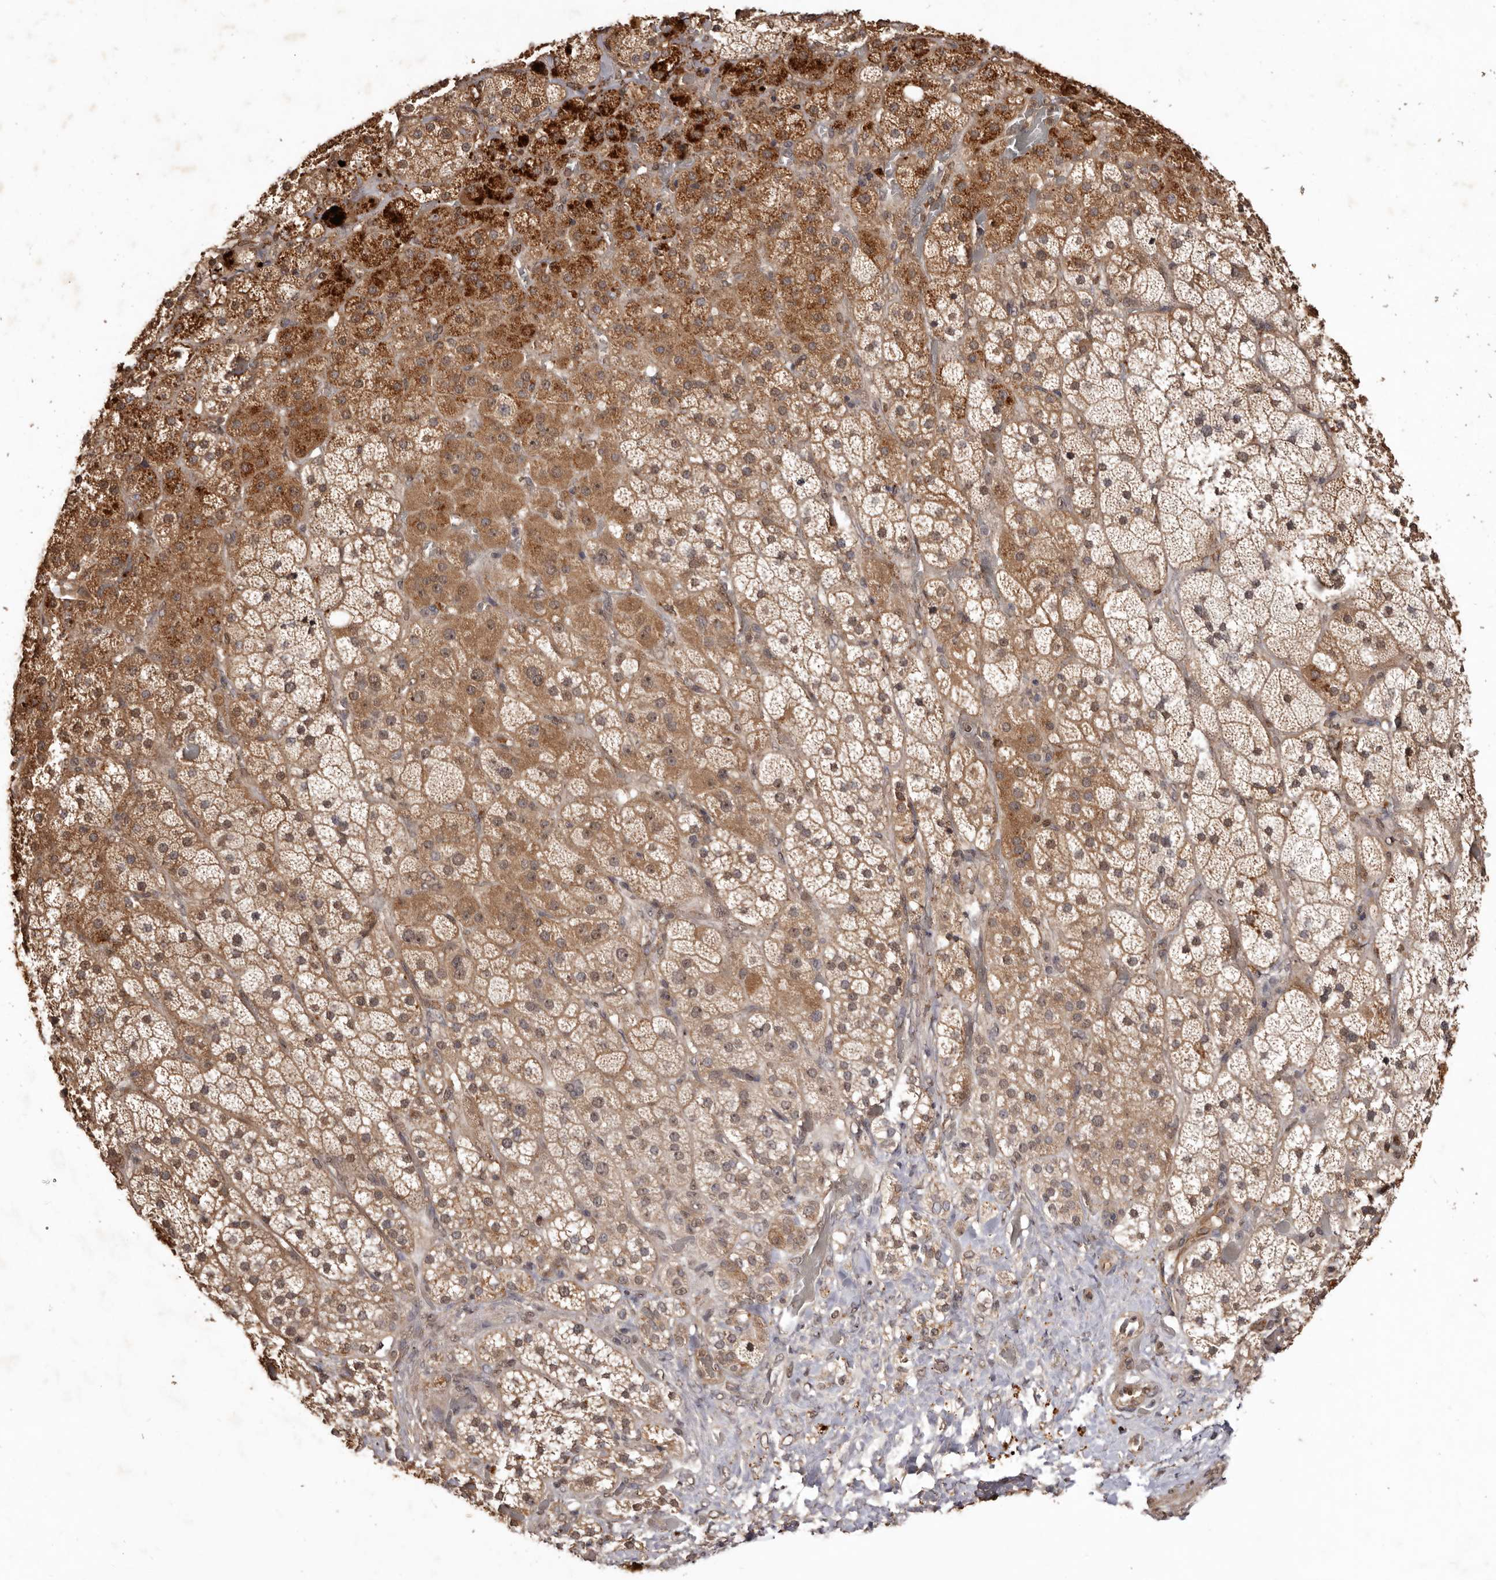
{"staining": {"intensity": "strong", "quantity": "25%-75%", "location": "cytoplasmic/membranous"}, "tissue": "adrenal gland", "cell_type": "Glandular cells", "image_type": "normal", "snomed": [{"axis": "morphology", "description": "Normal tissue, NOS"}, {"axis": "topography", "description": "Adrenal gland"}], "caption": "Strong cytoplasmic/membranous protein positivity is identified in approximately 25%-75% of glandular cells in adrenal gland. Ihc stains the protein in brown and the nuclei are stained blue.", "gene": "NOTCH1", "patient": {"sex": "male", "age": 57}}